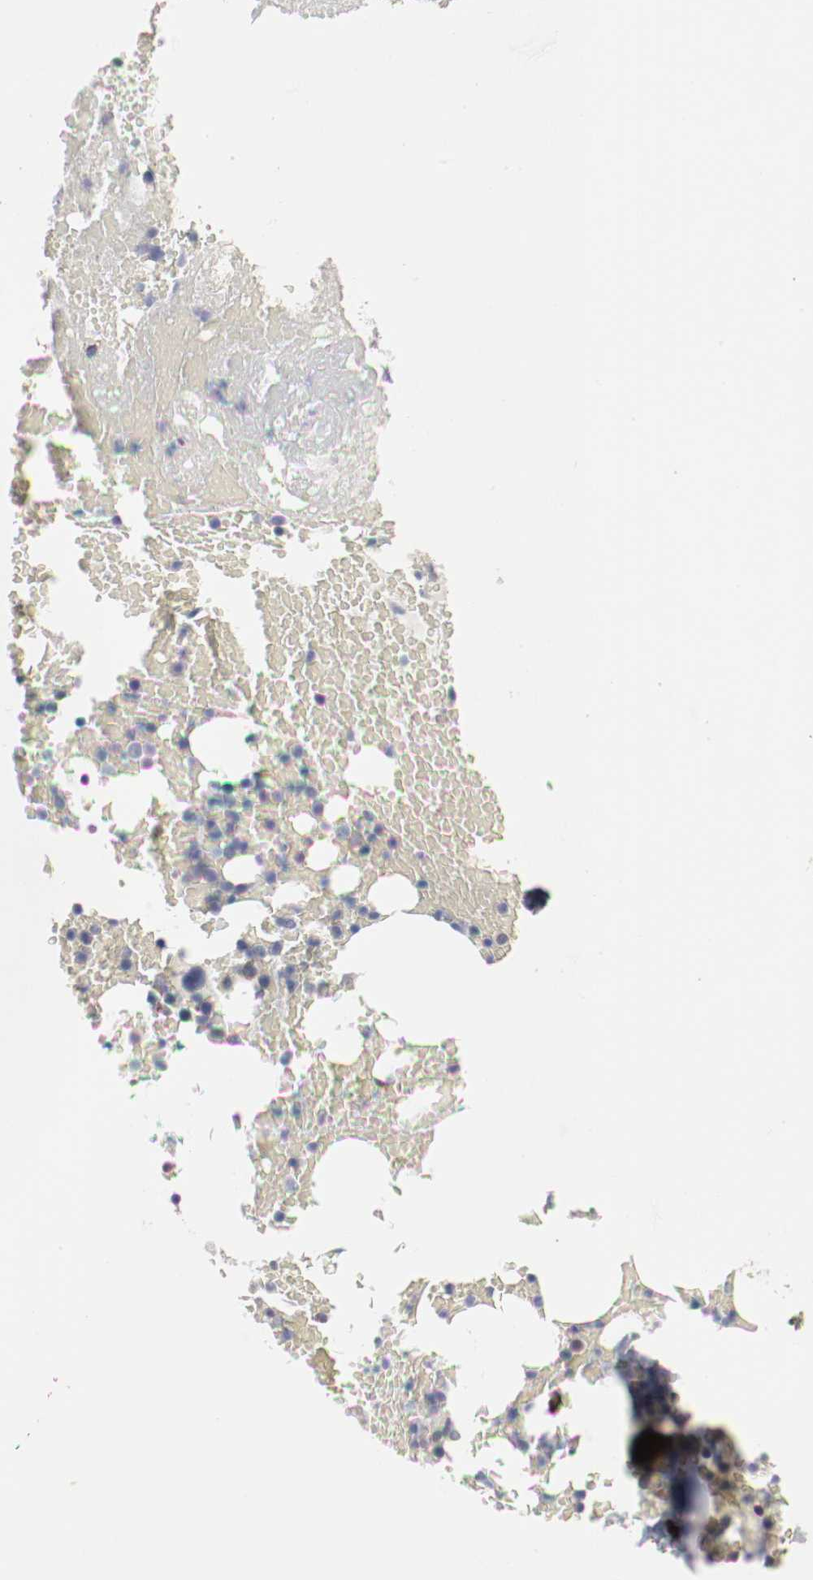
{"staining": {"intensity": "strong", "quantity": "<25%", "location": "cytoplasmic/membranous"}, "tissue": "bone marrow", "cell_type": "Hematopoietic cells", "image_type": "normal", "snomed": [{"axis": "morphology", "description": "Normal tissue, NOS"}, {"axis": "topography", "description": "Bone marrow"}], "caption": "This image exhibits IHC staining of benign human bone marrow, with medium strong cytoplasmic/membranous staining in about <25% of hematopoietic cells.", "gene": "KIT", "patient": {"sex": "female", "age": 66}}